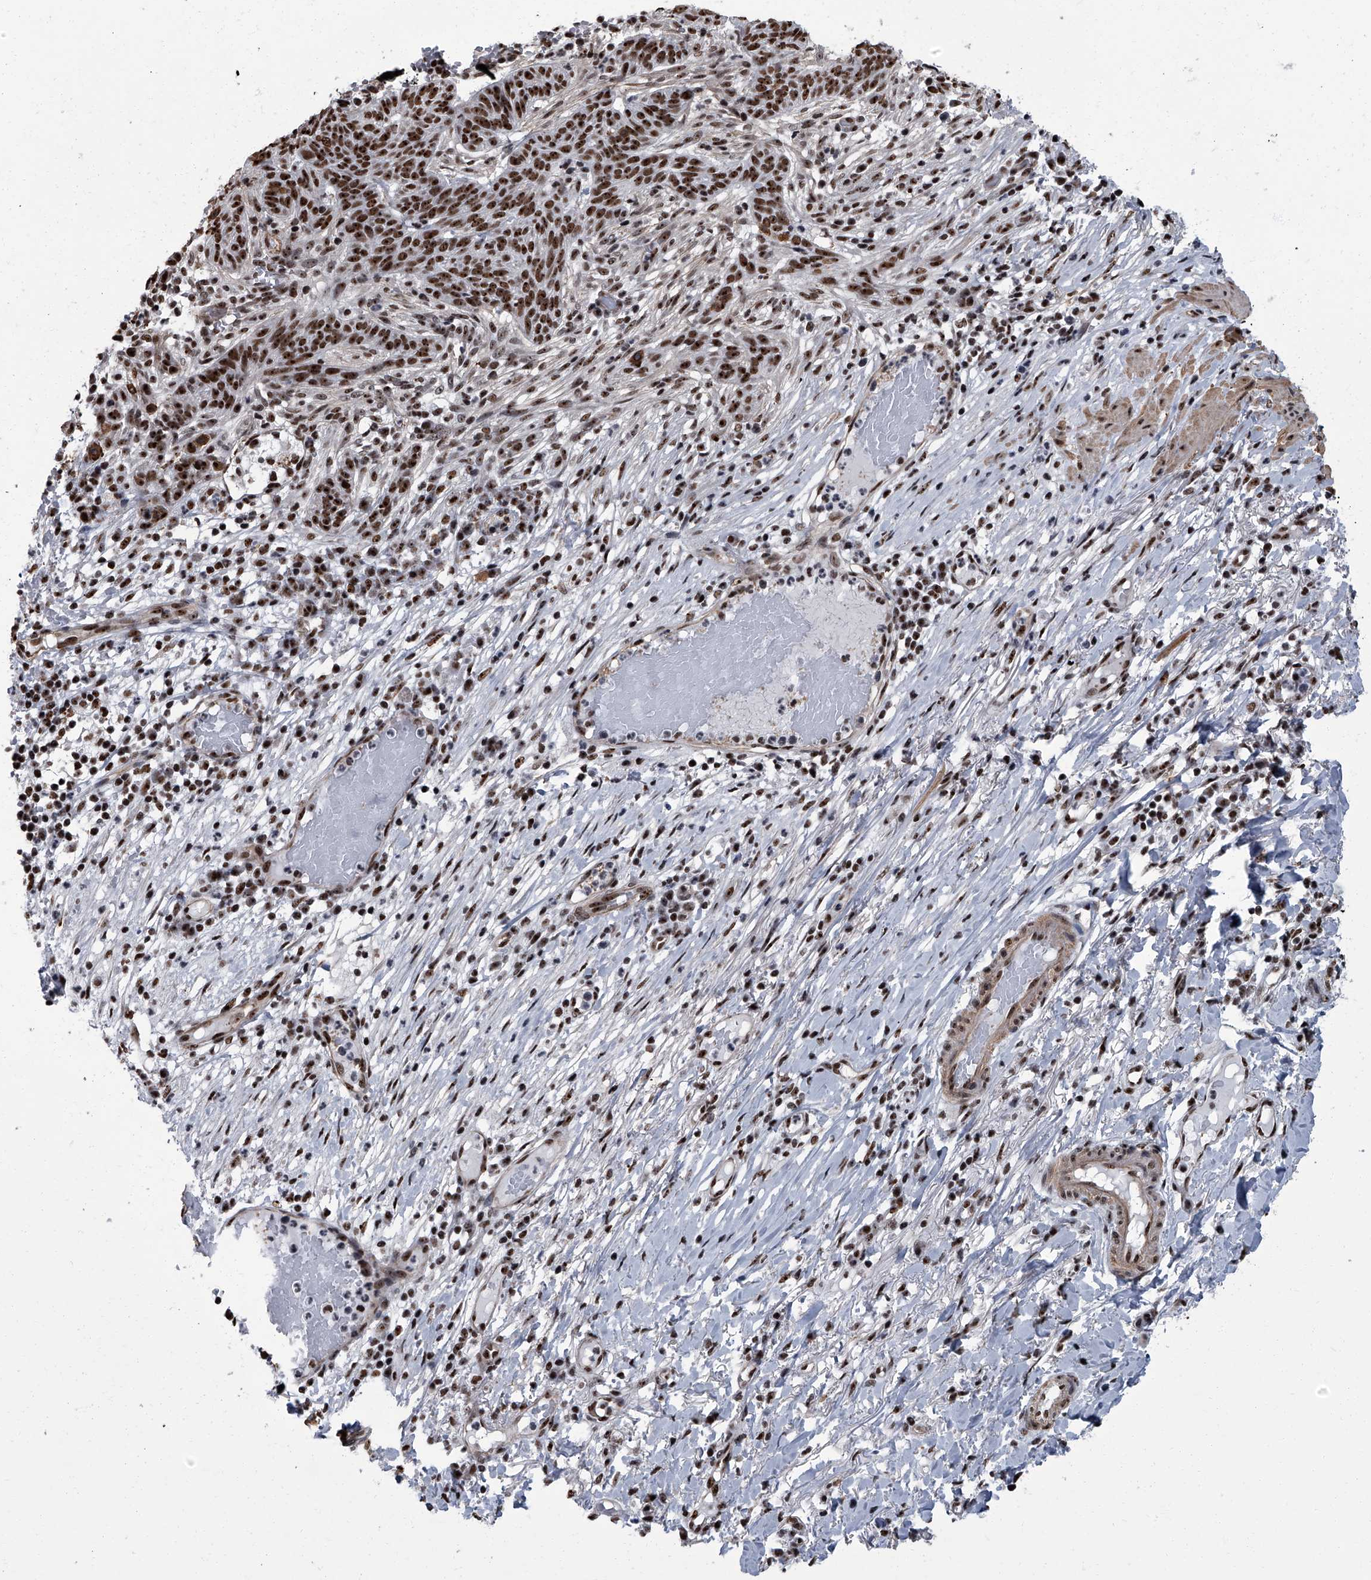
{"staining": {"intensity": "strong", "quantity": ">75%", "location": "nuclear"}, "tissue": "skin cancer", "cell_type": "Tumor cells", "image_type": "cancer", "snomed": [{"axis": "morphology", "description": "Normal tissue, NOS"}, {"axis": "morphology", "description": "Basal cell carcinoma"}, {"axis": "topography", "description": "Skin"}], "caption": "Skin cancer (basal cell carcinoma) stained with DAB (3,3'-diaminobenzidine) immunohistochemistry (IHC) shows high levels of strong nuclear staining in approximately >75% of tumor cells.", "gene": "ZNF518B", "patient": {"sex": "male", "age": 64}}